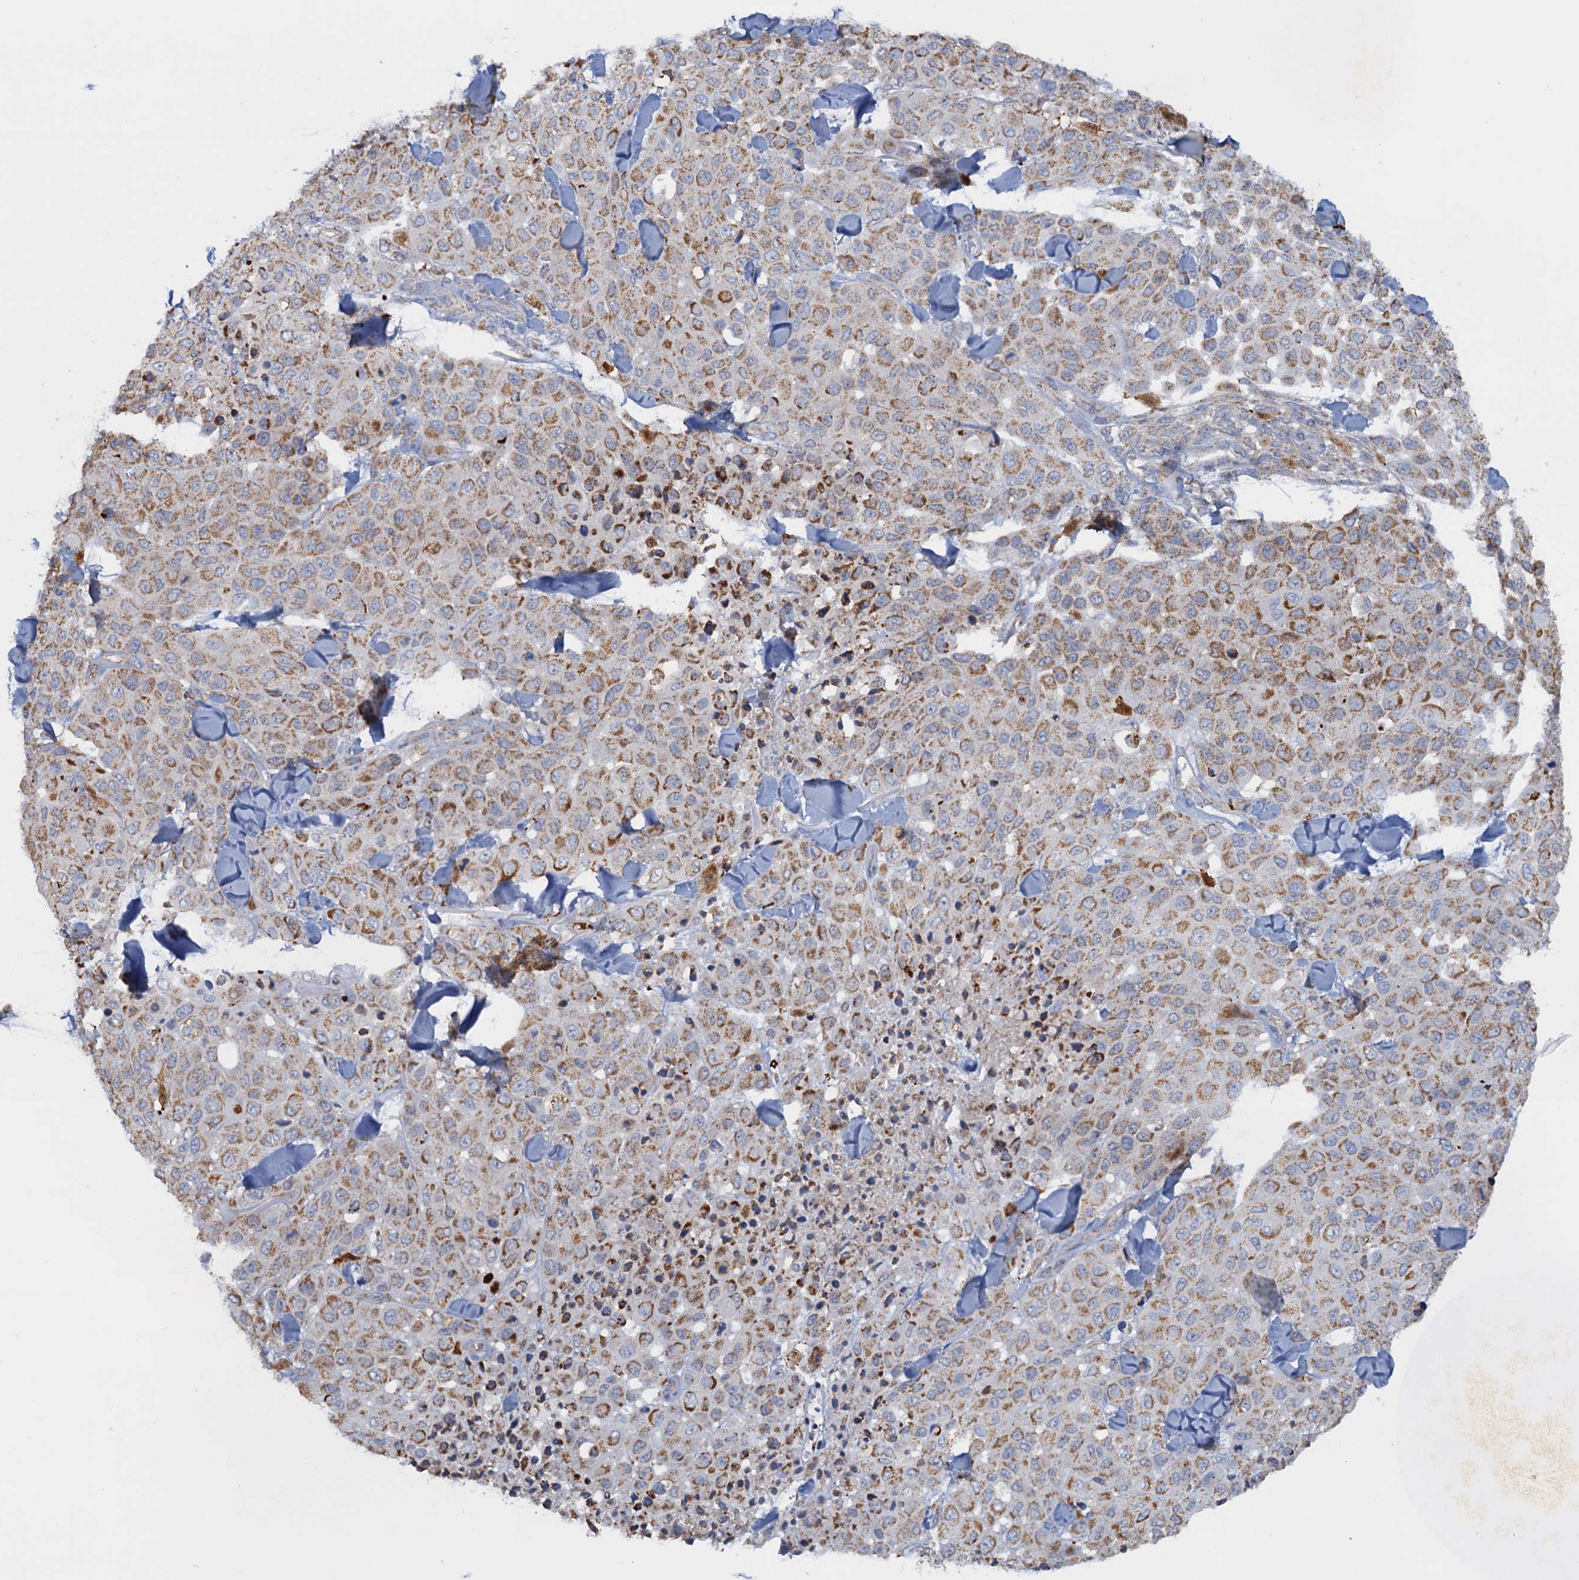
{"staining": {"intensity": "moderate", "quantity": ">75%", "location": "cytoplasmic/membranous"}, "tissue": "melanoma", "cell_type": "Tumor cells", "image_type": "cancer", "snomed": [{"axis": "morphology", "description": "Malignant melanoma, Metastatic site"}, {"axis": "topography", "description": "Skin"}], "caption": "Moderate cytoplasmic/membranous staining for a protein is appreciated in about >75% of tumor cells of malignant melanoma (metastatic site) using IHC.", "gene": "GTPBP3", "patient": {"sex": "female", "age": 81}}